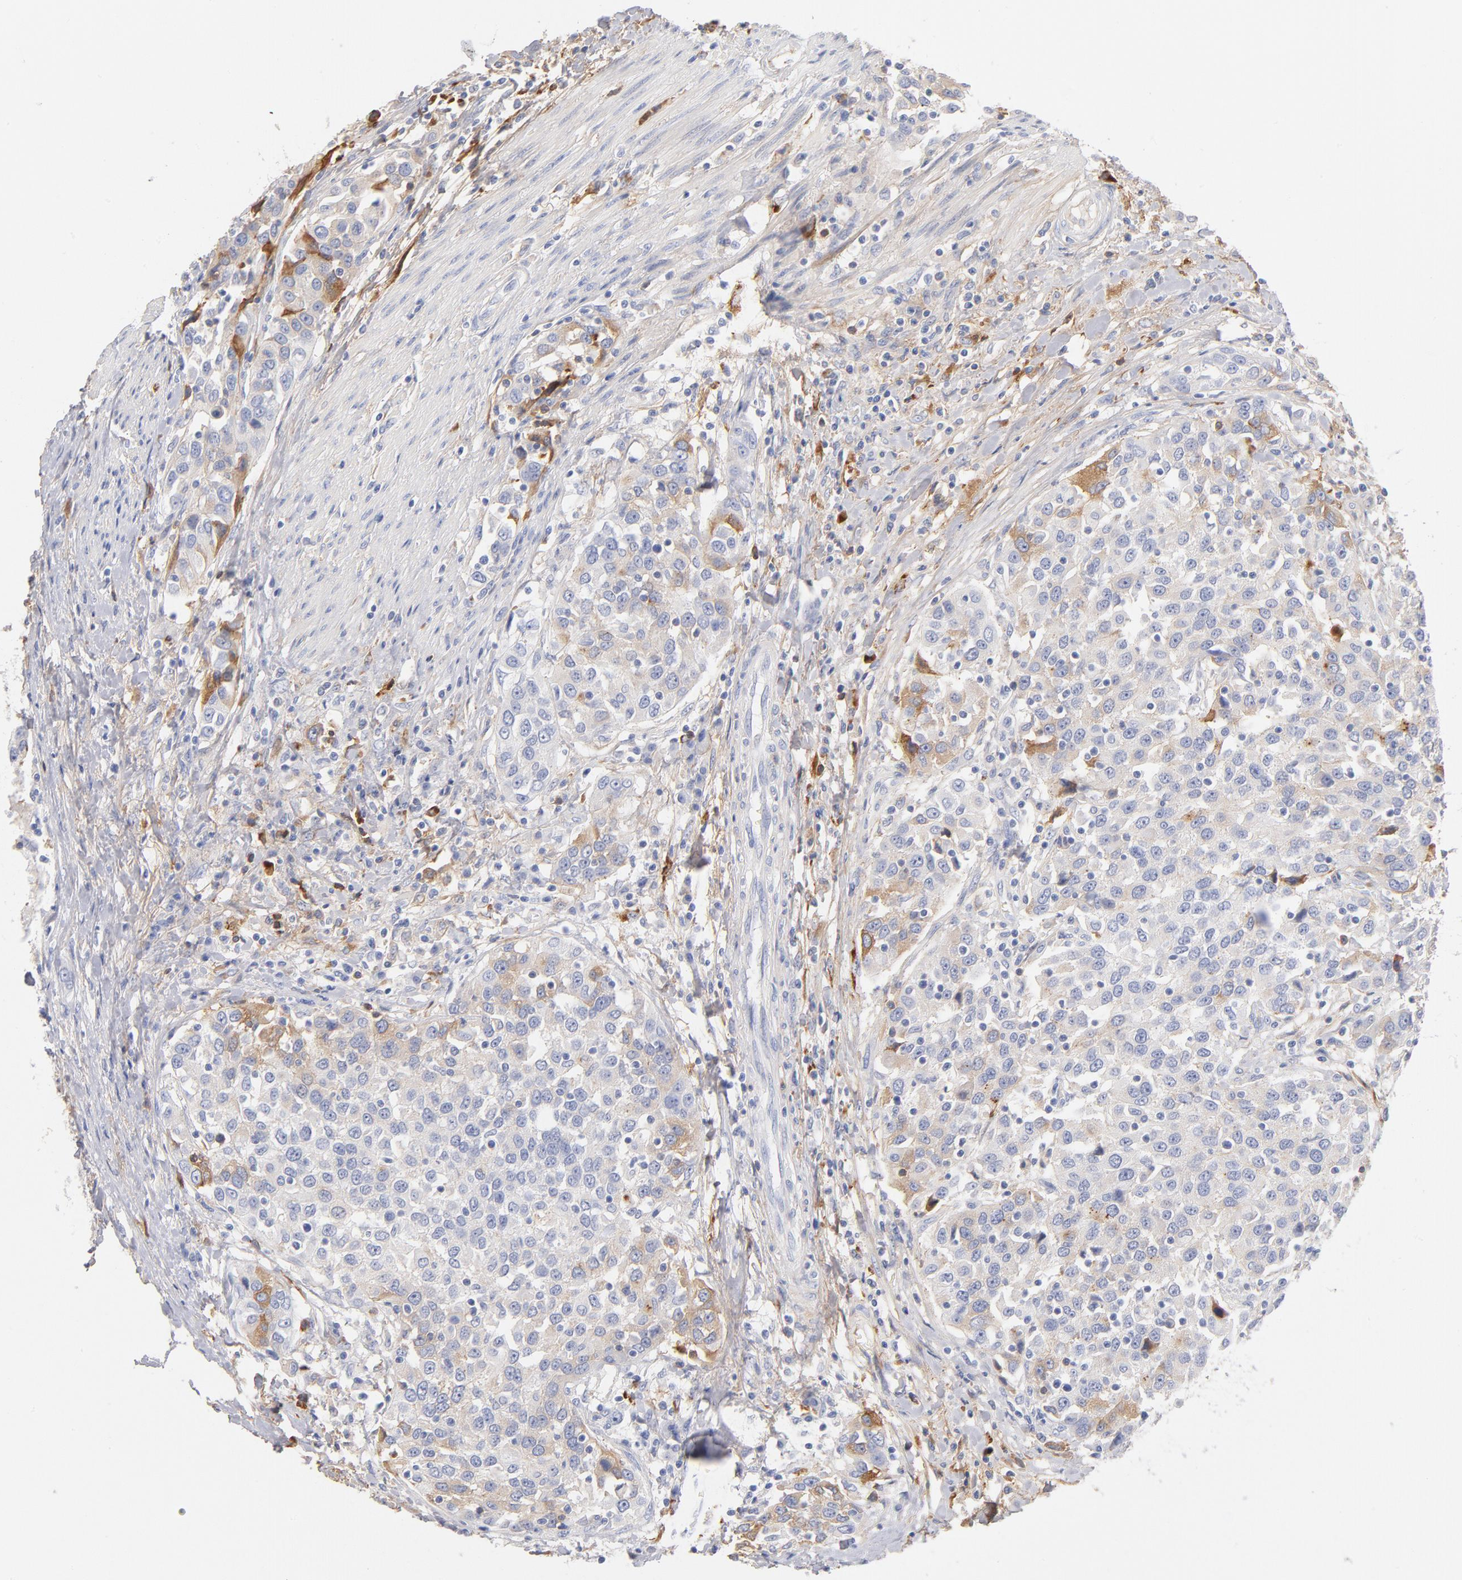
{"staining": {"intensity": "negative", "quantity": "none", "location": "none"}, "tissue": "urothelial cancer", "cell_type": "Tumor cells", "image_type": "cancer", "snomed": [{"axis": "morphology", "description": "Urothelial carcinoma, High grade"}, {"axis": "topography", "description": "Urinary bladder"}], "caption": "IHC of human urothelial cancer exhibits no positivity in tumor cells. (DAB immunohistochemistry (IHC) visualized using brightfield microscopy, high magnification).", "gene": "C3", "patient": {"sex": "female", "age": 80}}